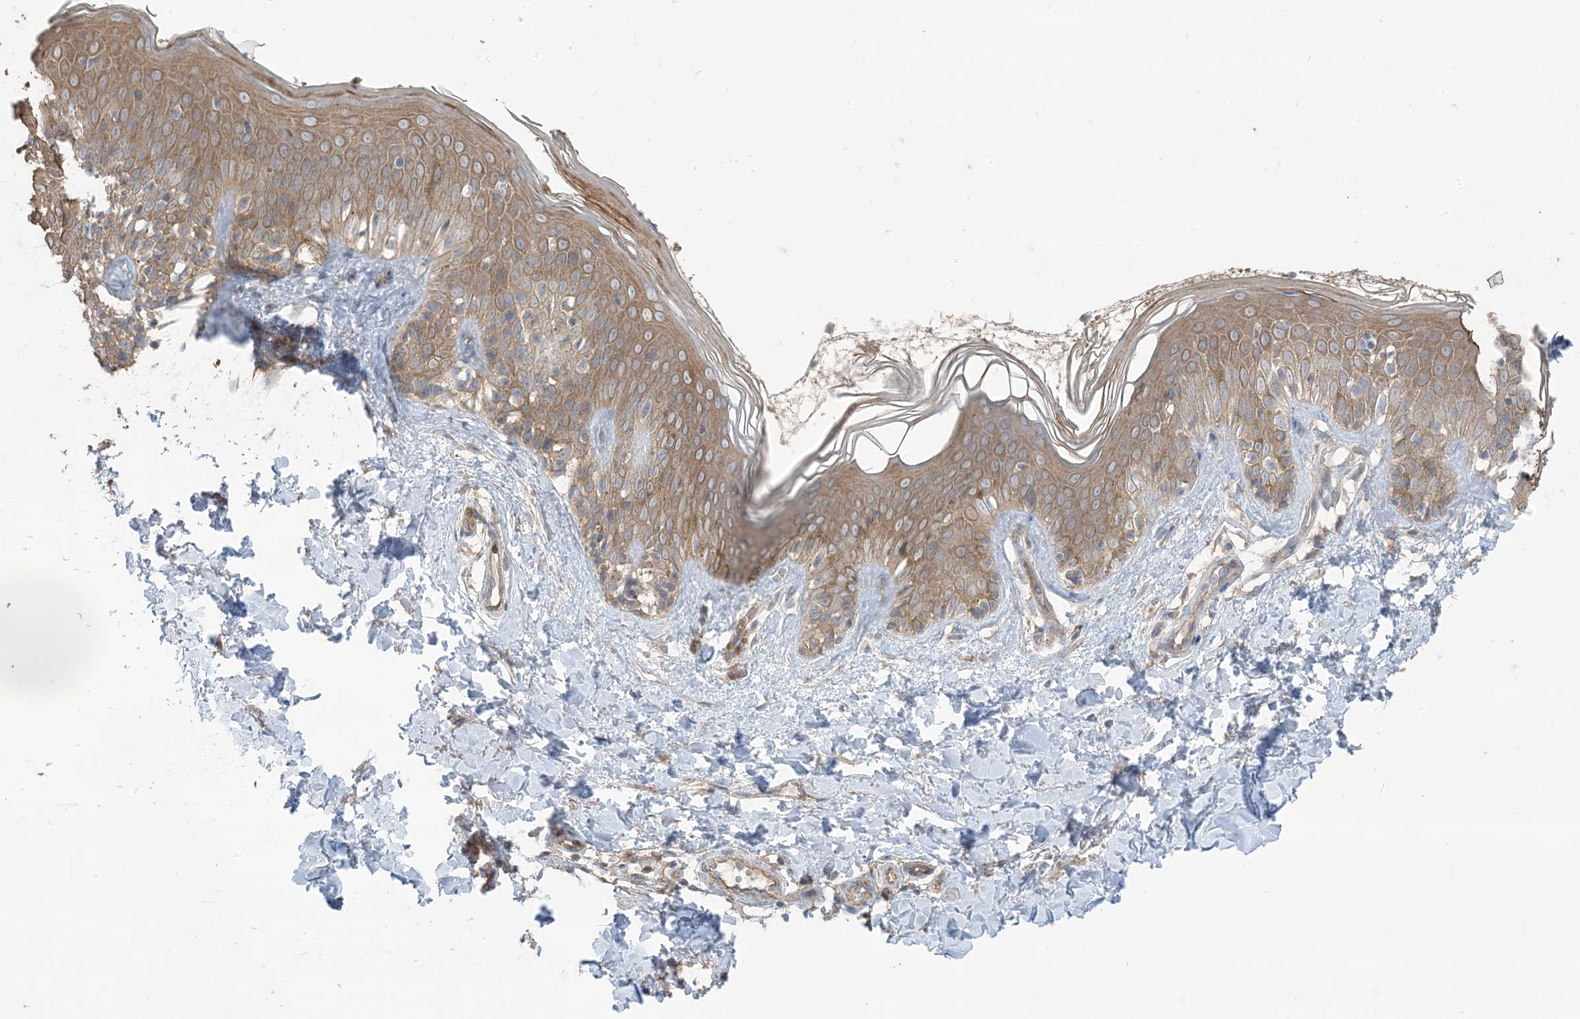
{"staining": {"intensity": "weak", "quantity": ">75%", "location": "cytoplasmic/membranous"}, "tissue": "skin", "cell_type": "Fibroblasts", "image_type": "normal", "snomed": [{"axis": "morphology", "description": "Normal tissue, NOS"}, {"axis": "topography", "description": "Skin"}], "caption": "Immunohistochemistry image of normal skin: skin stained using immunohistochemistry (IHC) reveals low levels of weak protein expression localized specifically in the cytoplasmic/membranous of fibroblasts, appearing as a cytoplasmic/membranous brown color.", "gene": "CCNY", "patient": {"sex": "male", "age": 37}}